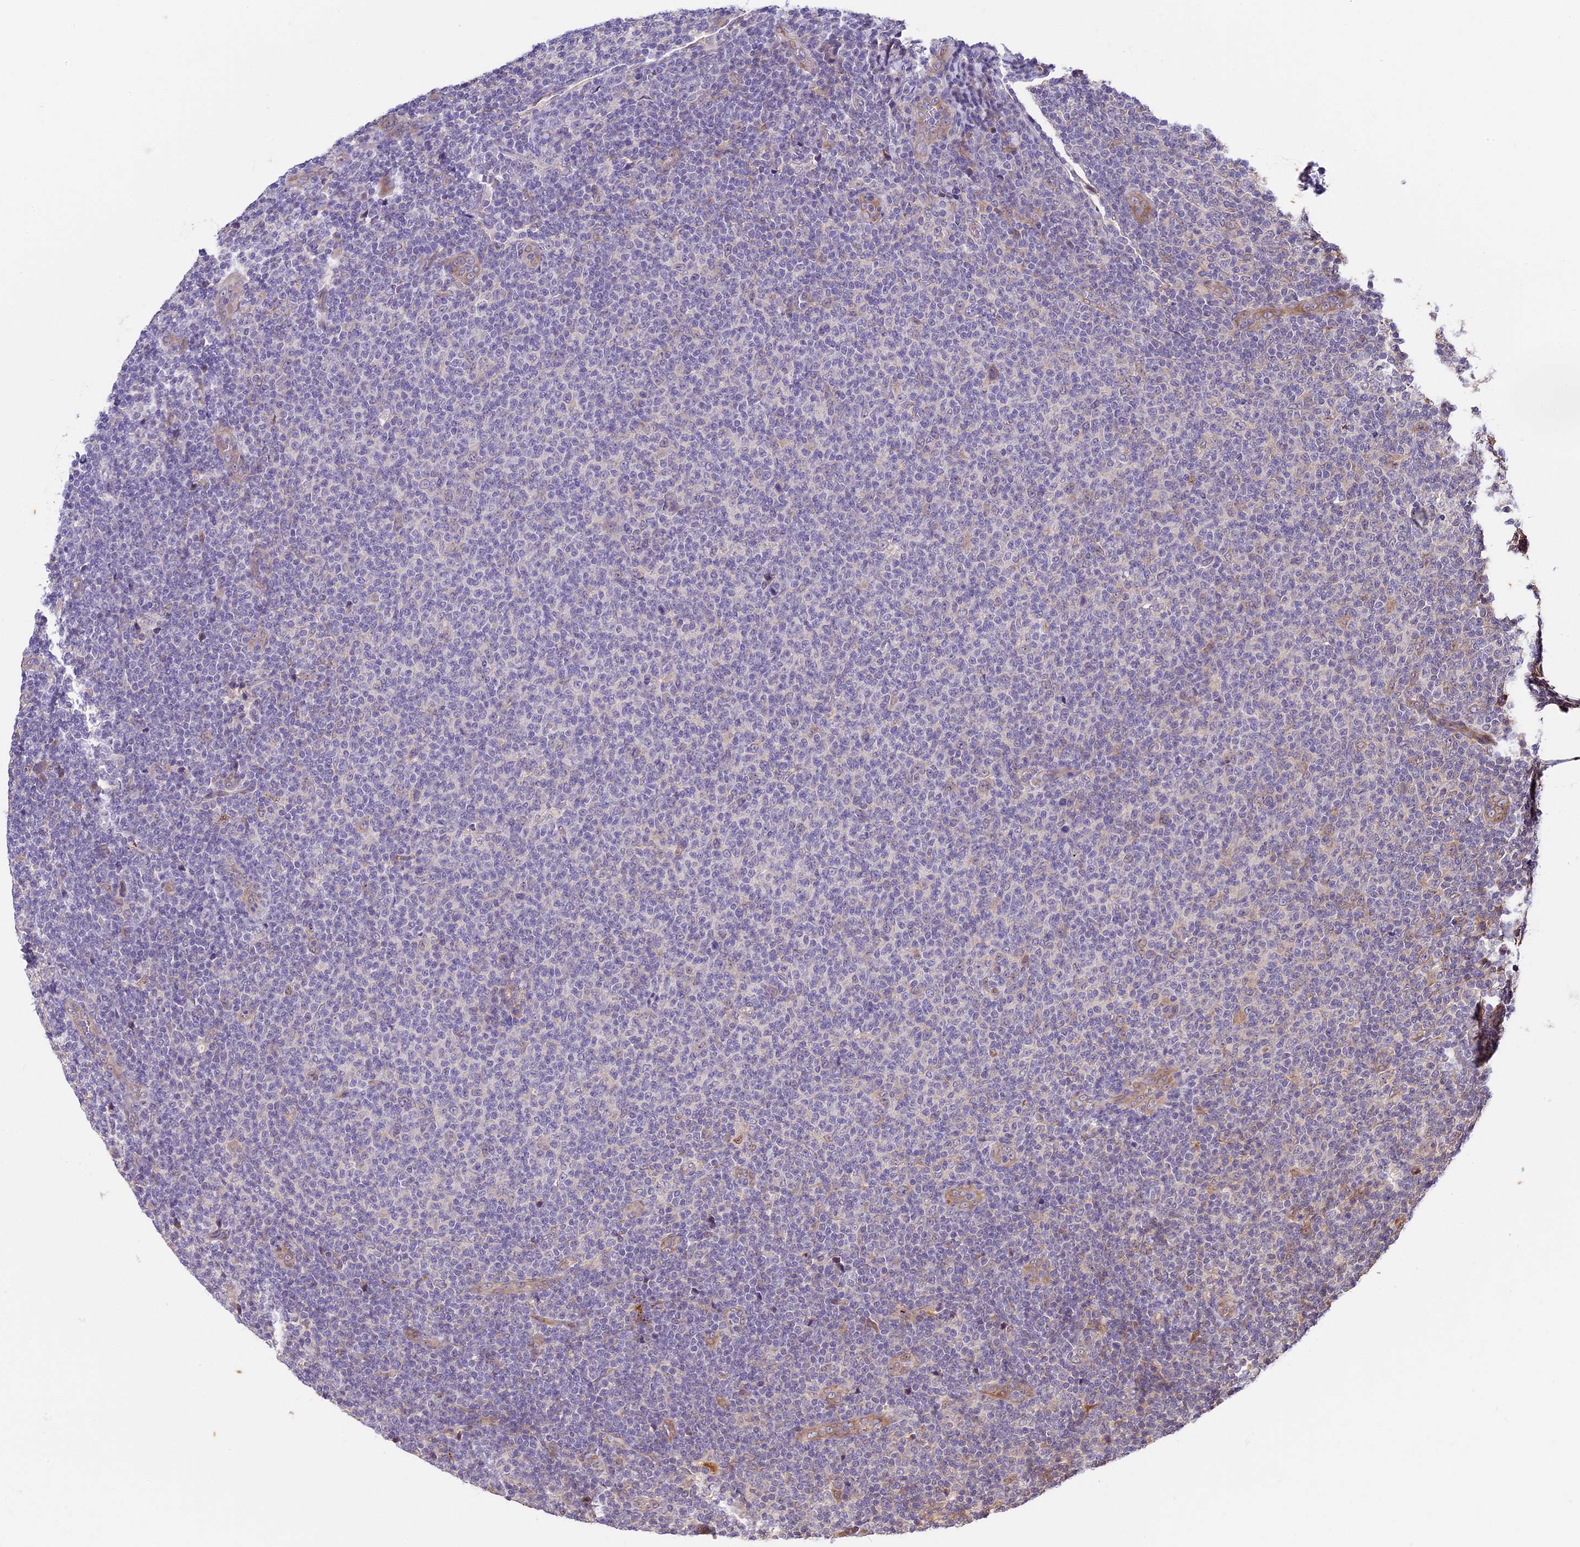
{"staining": {"intensity": "negative", "quantity": "none", "location": "none"}, "tissue": "lymphoma", "cell_type": "Tumor cells", "image_type": "cancer", "snomed": [{"axis": "morphology", "description": "Malignant lymphoma, non-Hodgkin's type, Low grade"}, {"axis": "topography", "description": "Lymph node"}], "caption": "Immunohistochemical staining of human low-grade malignant lymphoma, non-Hodgkin's type displays no significant positivity in tumor cells.", "gene": "BSCL2", "patient": {"sex": "male", "age": 66}}